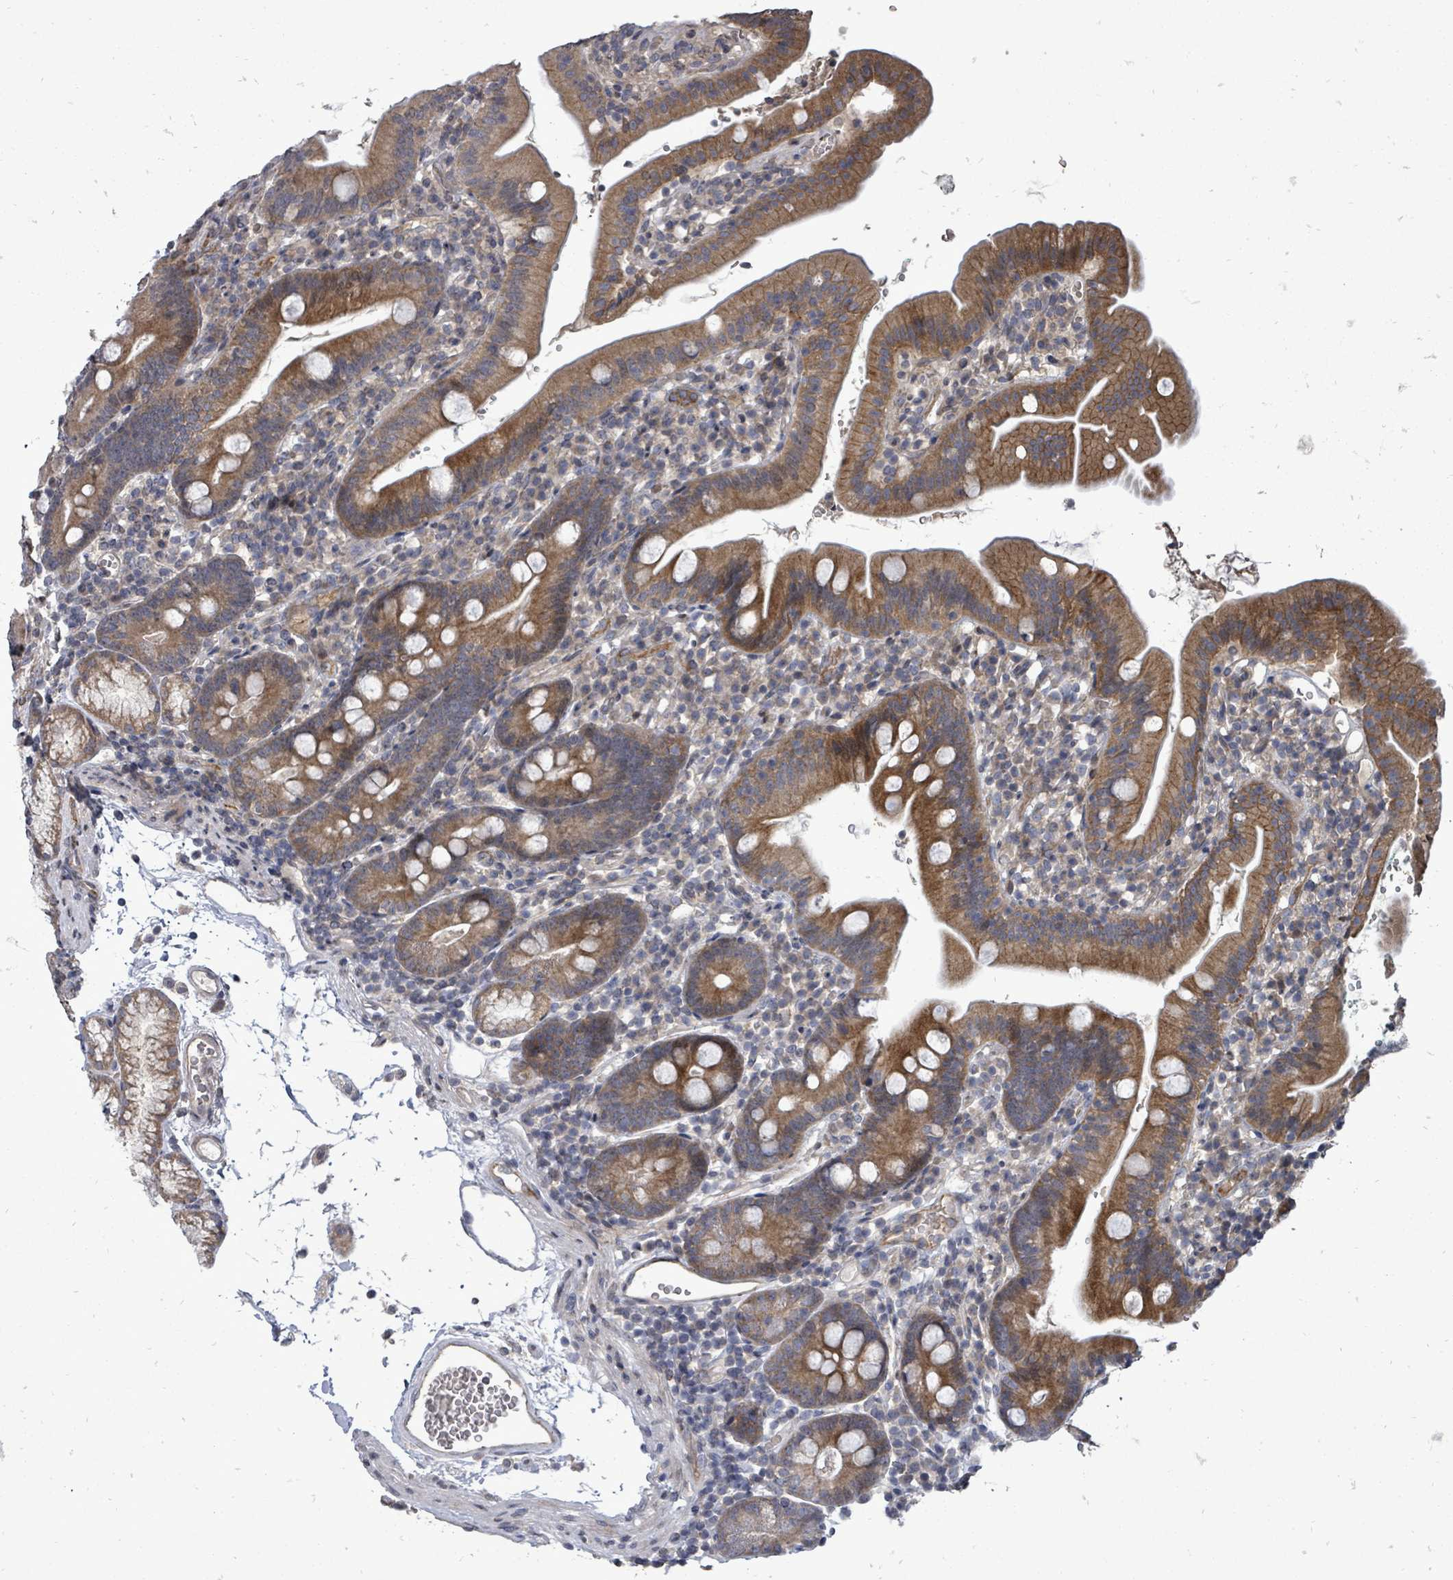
{"staining": {"intensity": "moderate", "quantity": ">75%", "location": "cytoplasmic/membranous"}, "tissue": "duodenum", "cell_type": "Glandular cells", "image_type": "normal", "snomed": [{"axis": "morphology", "description": "Normal tissue, NOS"}, {"axis": "topography", "description": "Duodenum"}], "caption": "Immunohistochemical staining of benign duodenum demonstrates medium levels of moderate cytoplasmic/membranous staining in approximately >75% of glandular cells. (DAB (3,3'-diaminobenzidine) IHC with brightfield microscopy, high magnification).", "gene": "RALGAPB", "patient": {"sex": "female", "age": 67}}